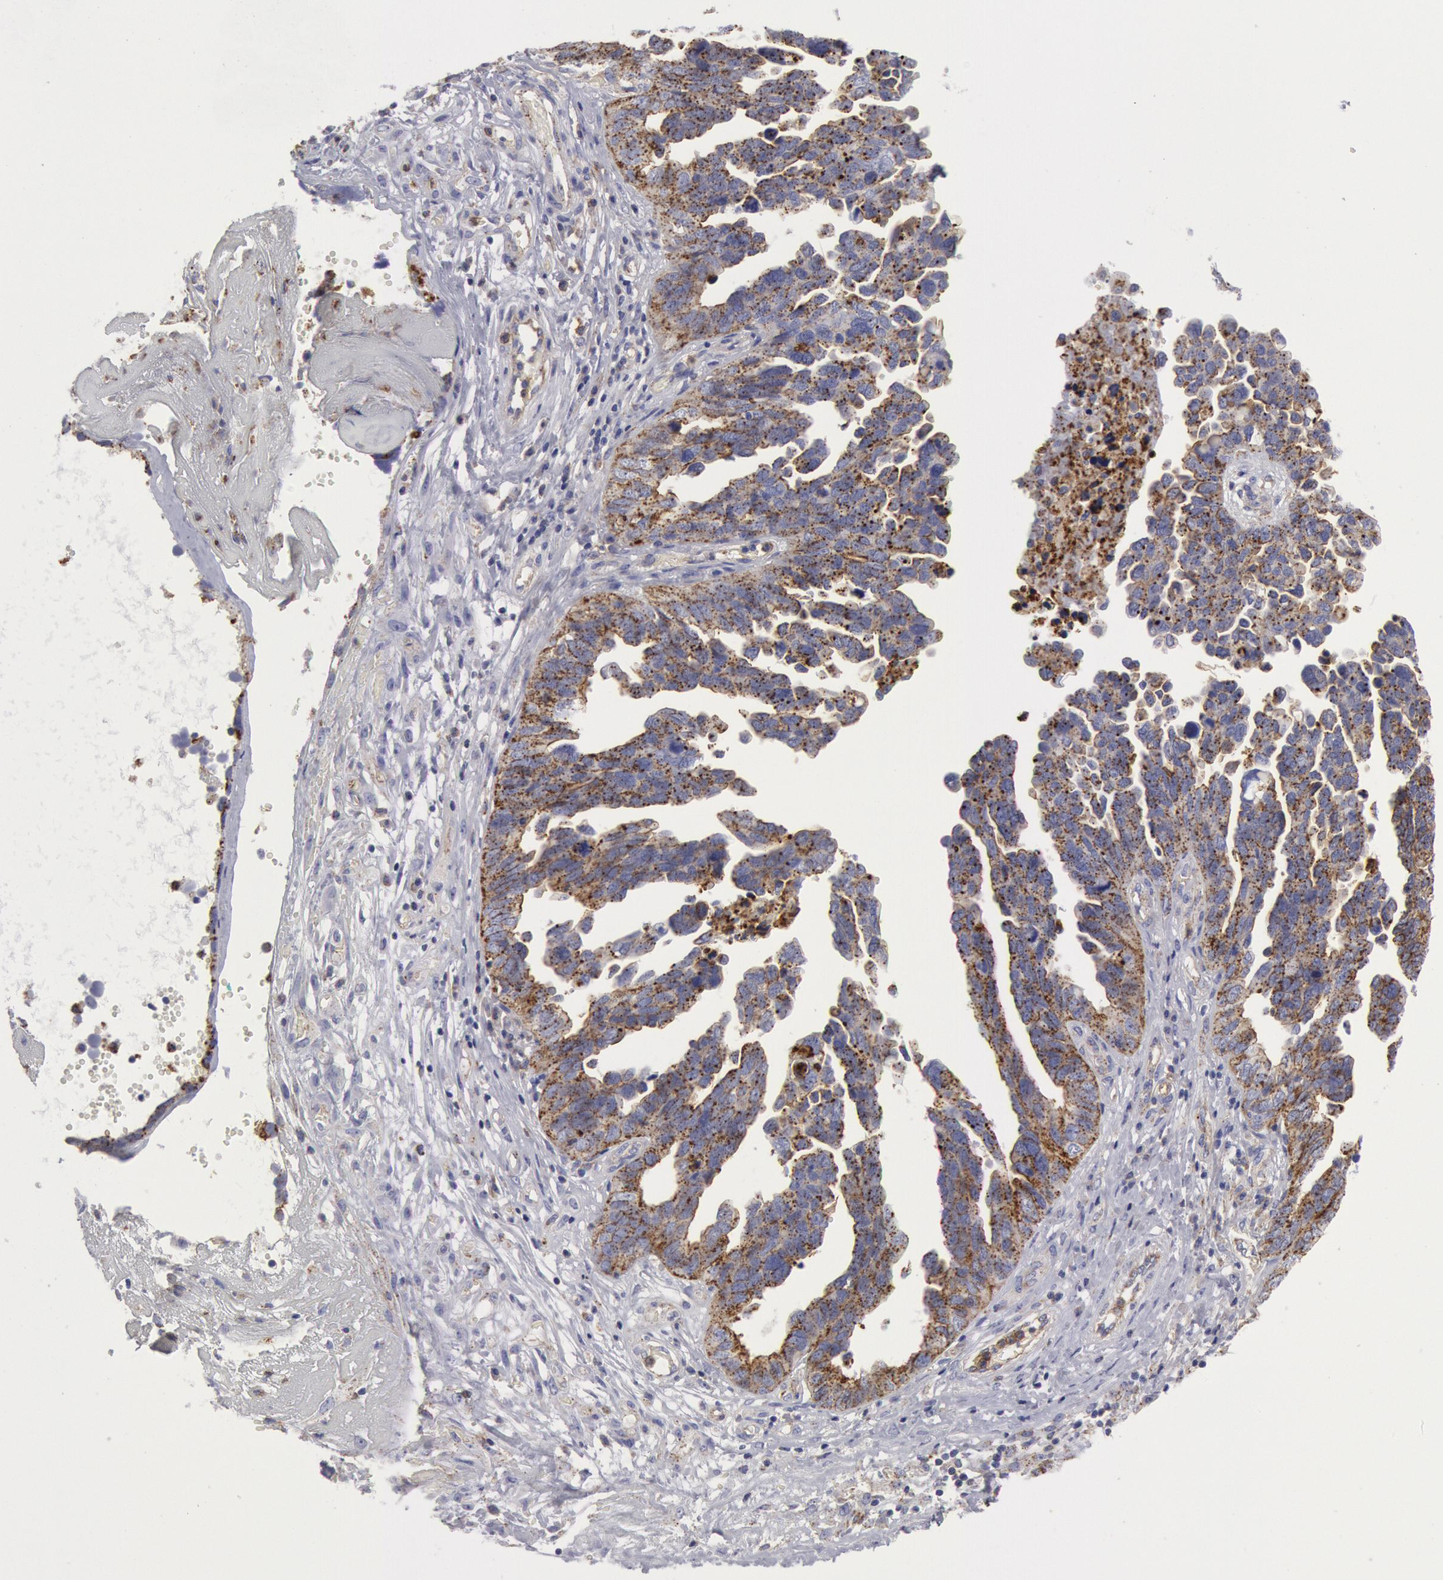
{"staining": {"intensity": "moderate", "quantity": "25%-75%", "location": "cytoplasmic/membranous"}, "tissue": "ovarian cancer", "cell_type": "Tumor cells", "image_type": "cancer", "snomed": [{"axis": "morphology", "description": "Cystadenocarcinoma, serous, NOS"}, {"axis": "topography", "description": "Ovary"}], "caption": "Ovarian cancer (serous cystadenocarcinoma) was stained to show a protein in brown. There is medium levels of moderate cytoplasmic/membranous expression in about 25%-75% of tumor cells.", "gene": "FLOT1", "patient": {"sex": "female", "age": 64}}